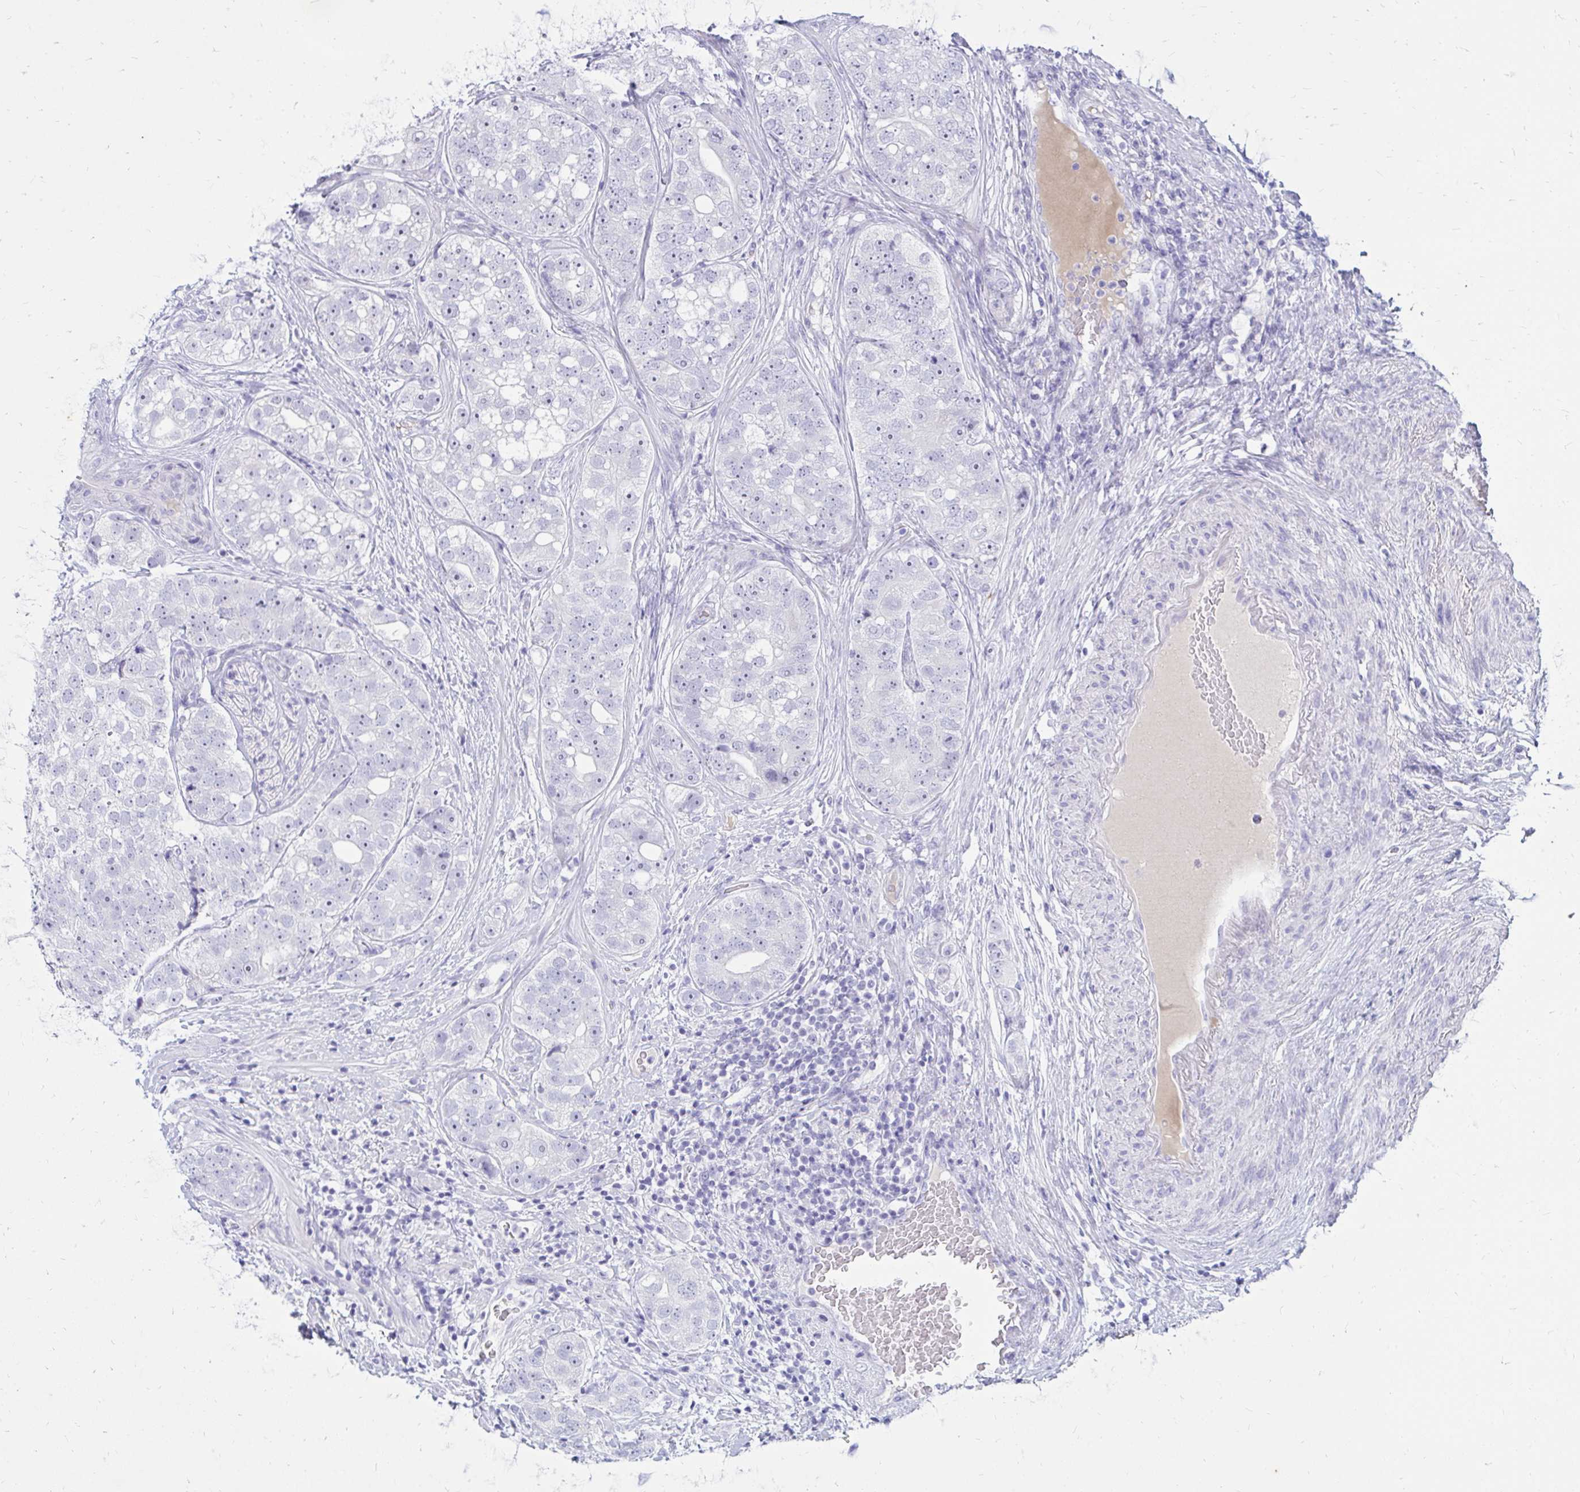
{"staining": {"intensity": "negative", "quantity": "none", "location": "none"}, "tissue": "prostate cancer", "cell_type": "Tumor cells", "image_type": "cancer", "snomed": [{"axis": "morphology", "description": "Adenocarcinoma, High grade"}, {"axis": "topography", "description": "Prostate"}], "caption": "Tumor cells are negative for brown protein staining in adenocarcinoma (high-grade) (prostate).", "gene": "NANOGNB", "patient": {"sex": "male", "age": 60}}